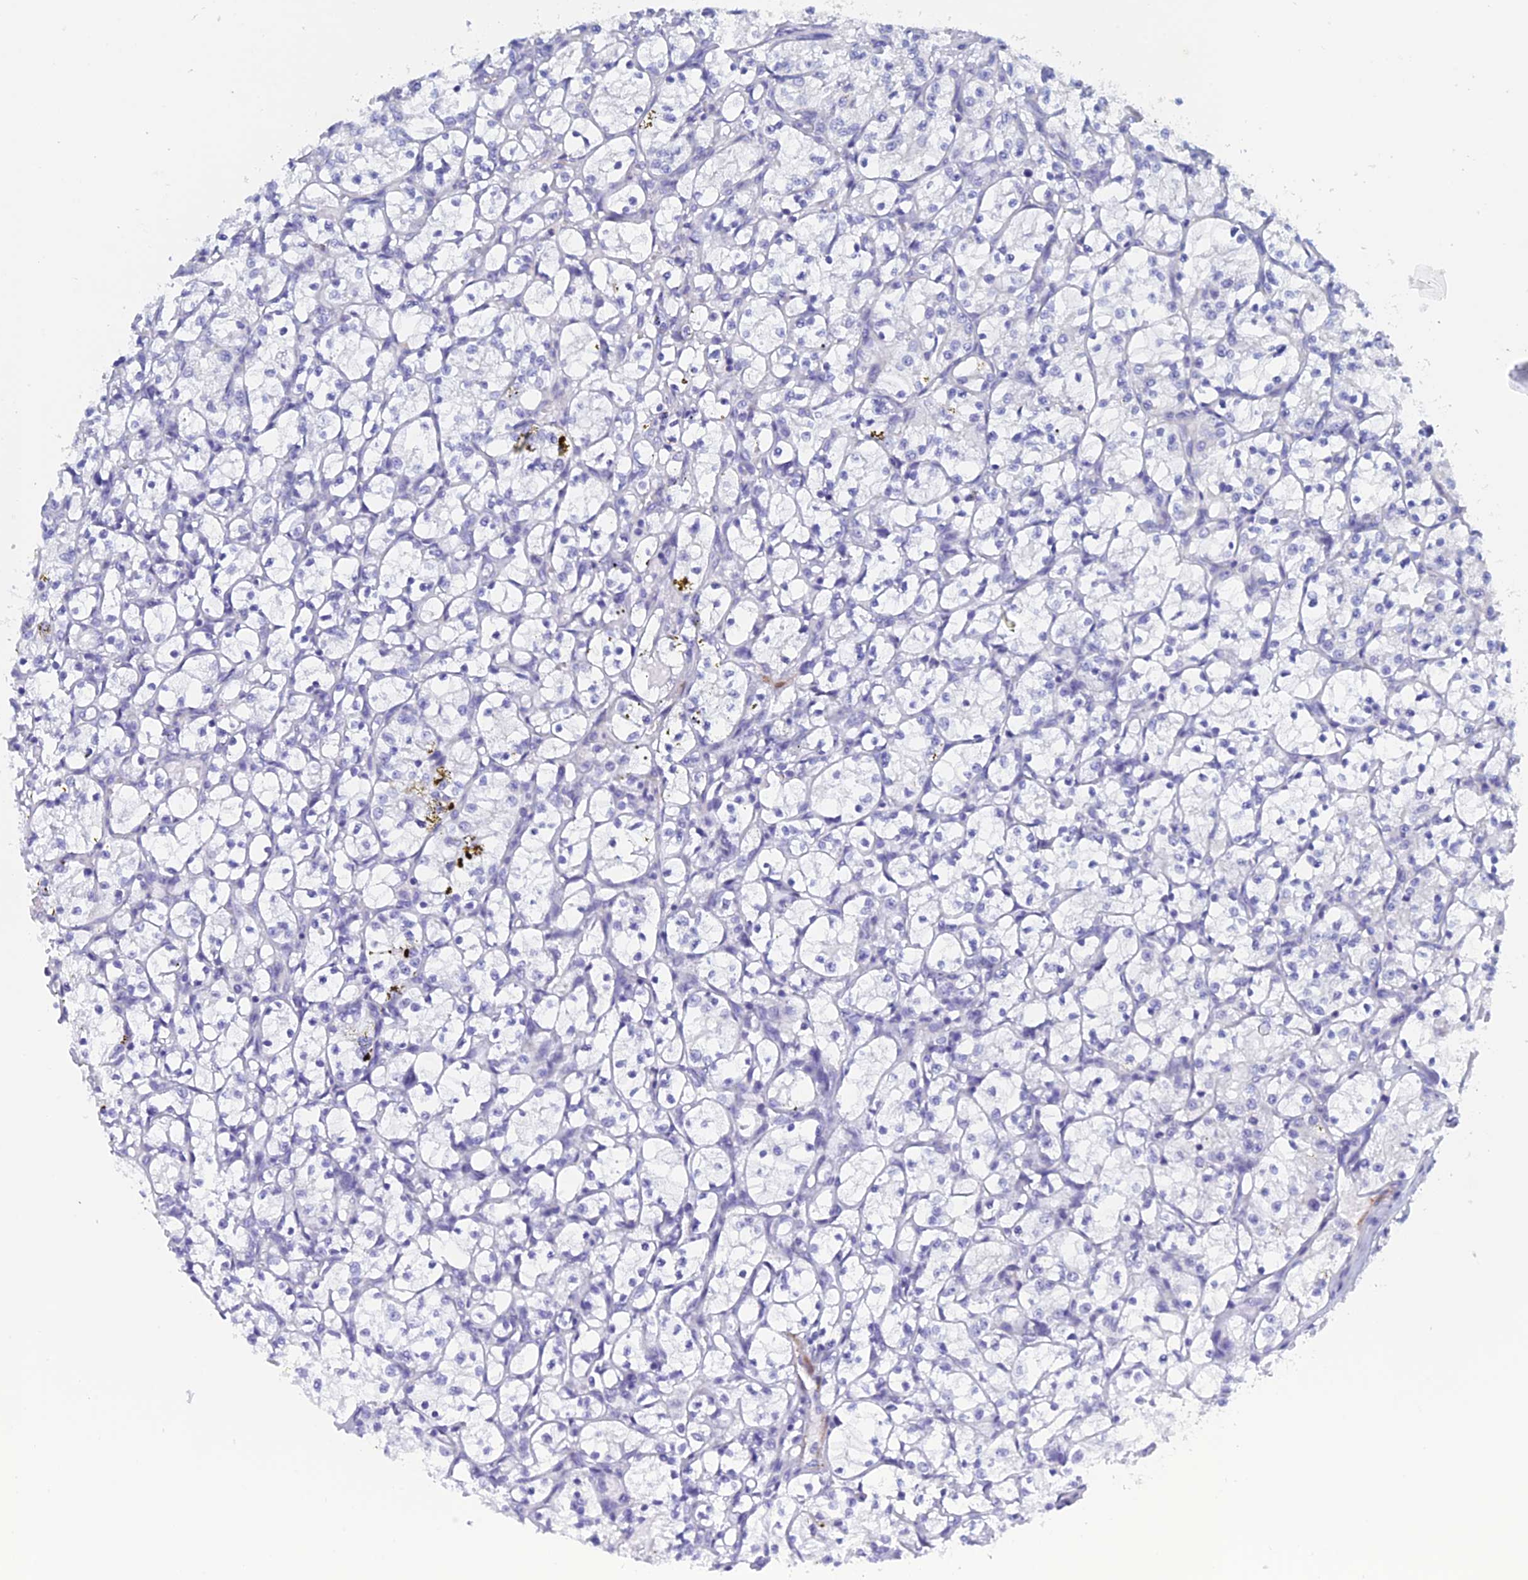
{"staining": {"intensity": "negative", "quantity": "none", "location": "none"}, "tissue": "renal cancer", "cell_type": "Tumor cells", "image_type": "cancer", "snomed": [{"axis": "morphology", "description": "Adenocarcinoma, NOS"}, {"axis": "topography", "description": "Kidney"}], "caption": "An image of human adenocarcinoma (renal) is negative for staining in tumor cells. Nuclei are stained in blue.", "gene": "PCDHA8", "patient": {"sex": "female", "age": 69}}